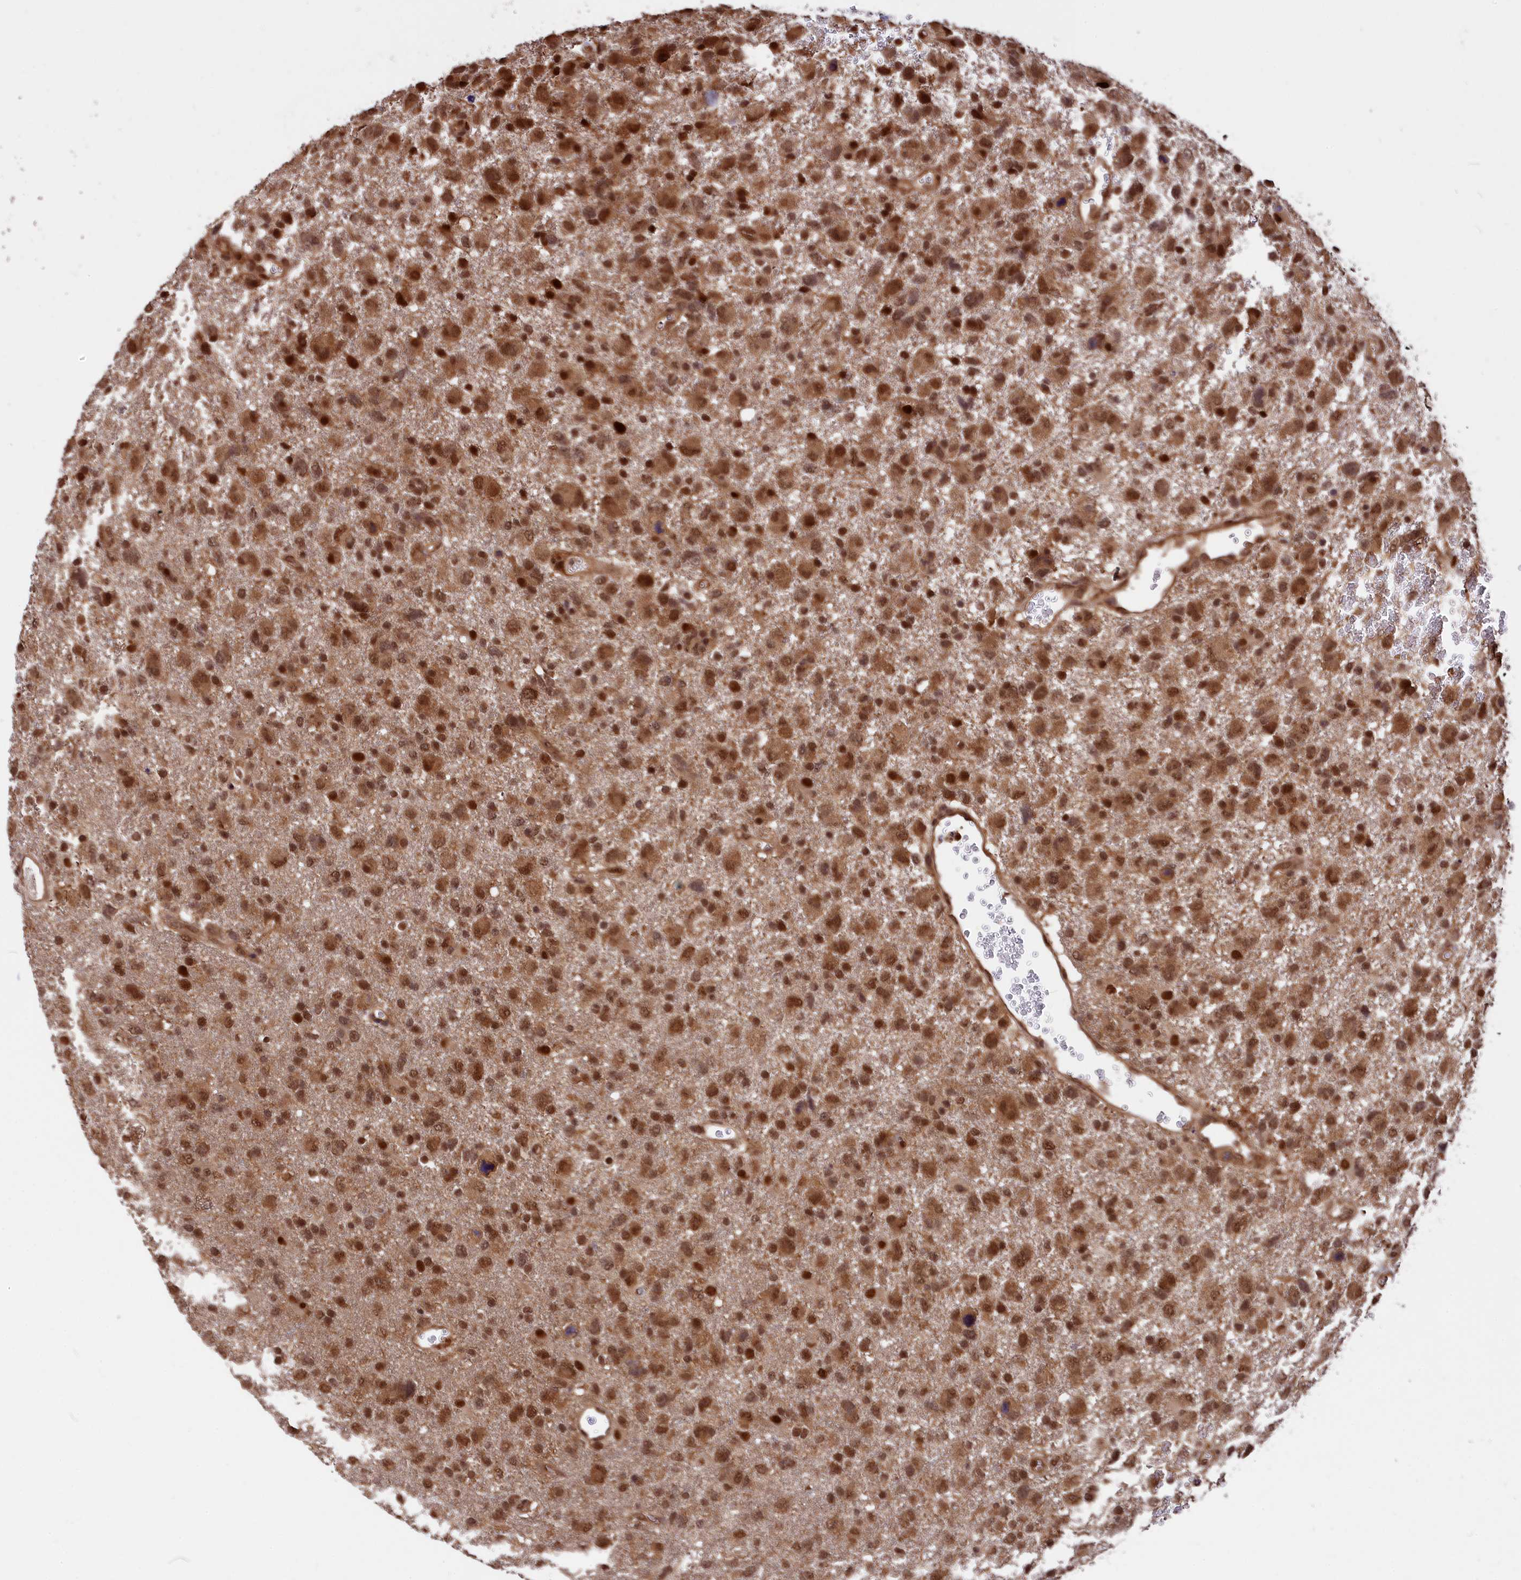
{"staining": {"intensity": "moderate", "quantity": ">75%", "location": "cytoplasmic/membranous,nuclear"}, "tissue": "glioma", "cell_type": "Tumor cells", "image_type": "cancer", "snomed": [{"axis": "morphology", "description": "Glioma, malignant, High grade"}, {"axis": "topography", "description": "Brain"}], "caption": "Tumor cells demonstrate medium levels of moderate cytoplasmic/membranous and nuclear expression in approximately >75% of cells in human malignant glioma (high-grade). (DAB (3,3'-diaminobenzidine) IHC with brightfield microscopy, high magnification).", "gene": "ADRM1", "patient": {"sex": "male", "age": 61}}